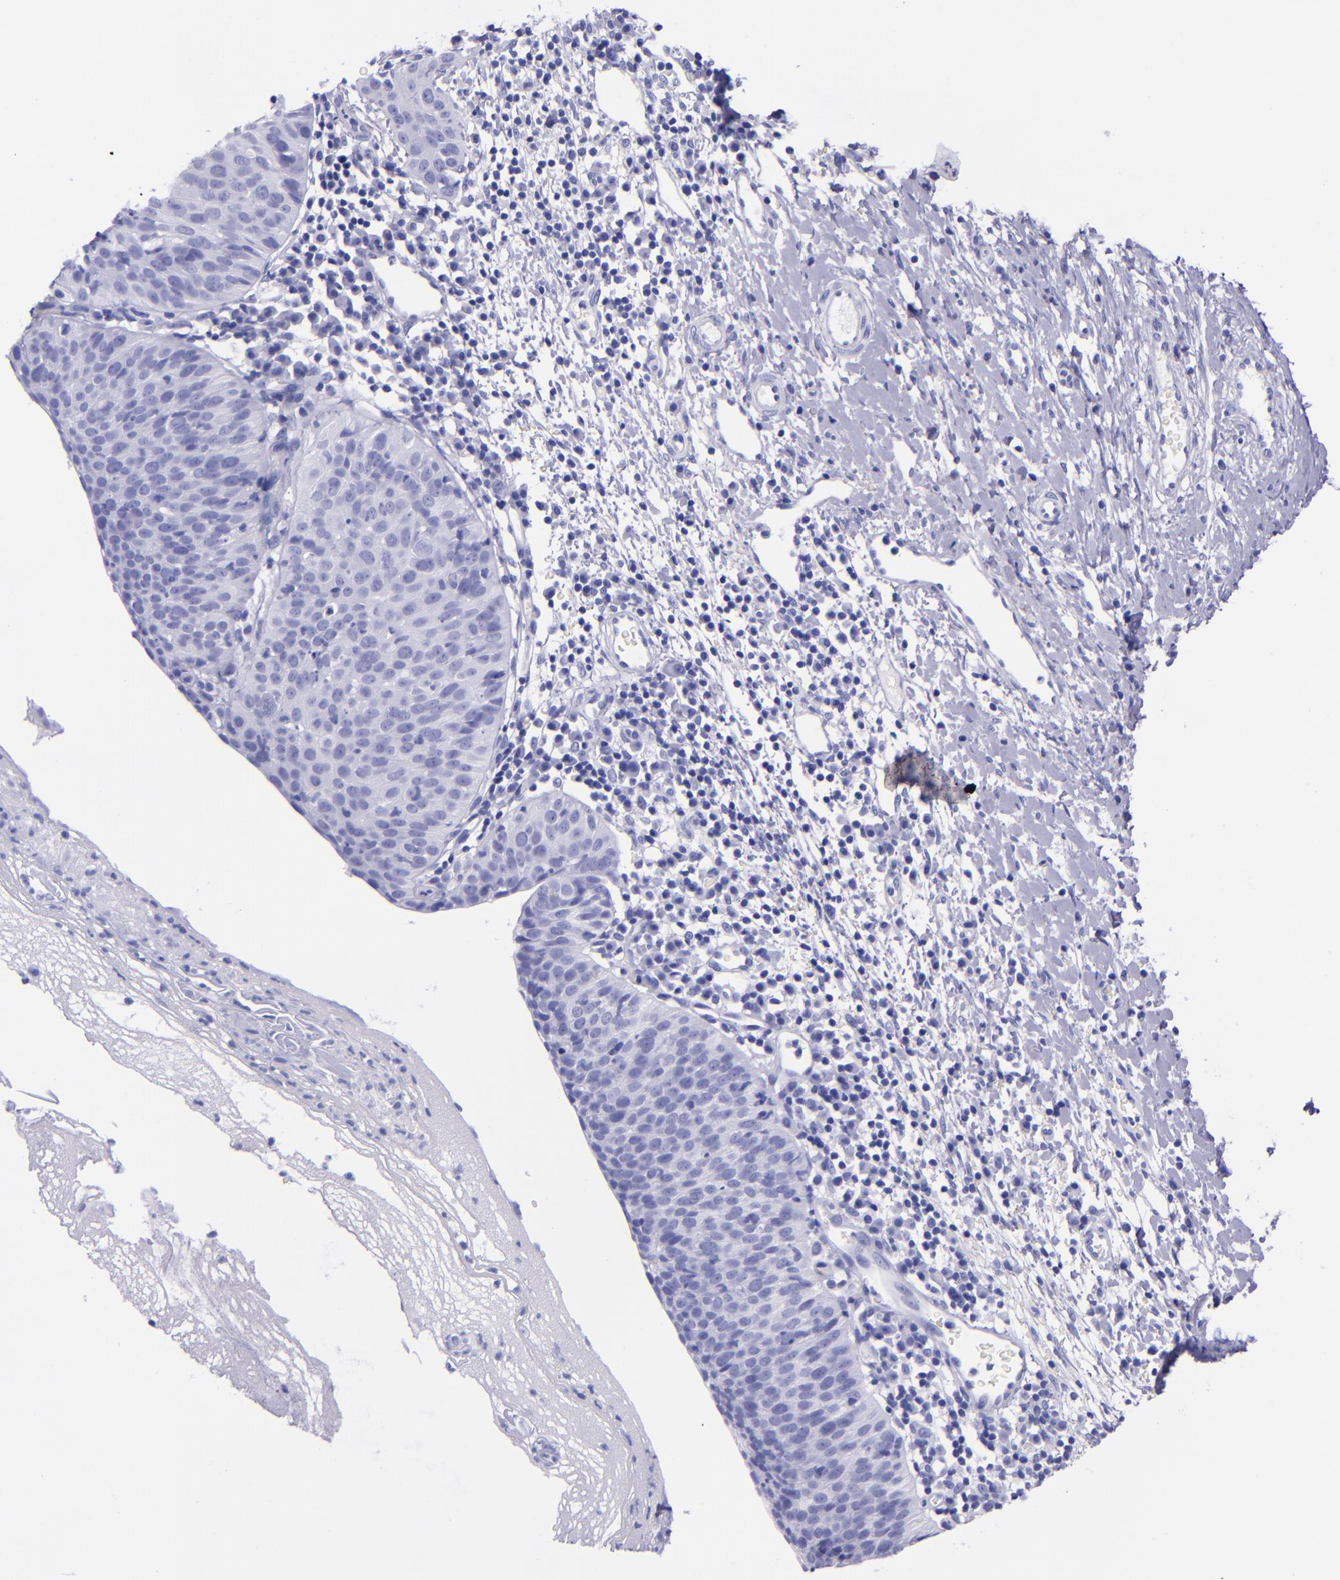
{"staining": {"intensity": "negative", "quantity": "none", "location": "none"}, "tissue": "cervical cancer", "cell_type": "Tumor cells", "image_type": "cancer", "snomed": [{"axis": "morphology", "description": "Normal tissue, NOS"}, {"axis": "morphology", "description": "Squamous cell carcinoma, NOS"}, {"axis": "topography", "description": "Cervix"}], "caption": "This is an immunohistochemistry micrograph of human squamous cell carcinoma (cervical). There is no positivity in tumor cells.", "gene": "MBP", "patient": {"sex": "female", "age": 39}}